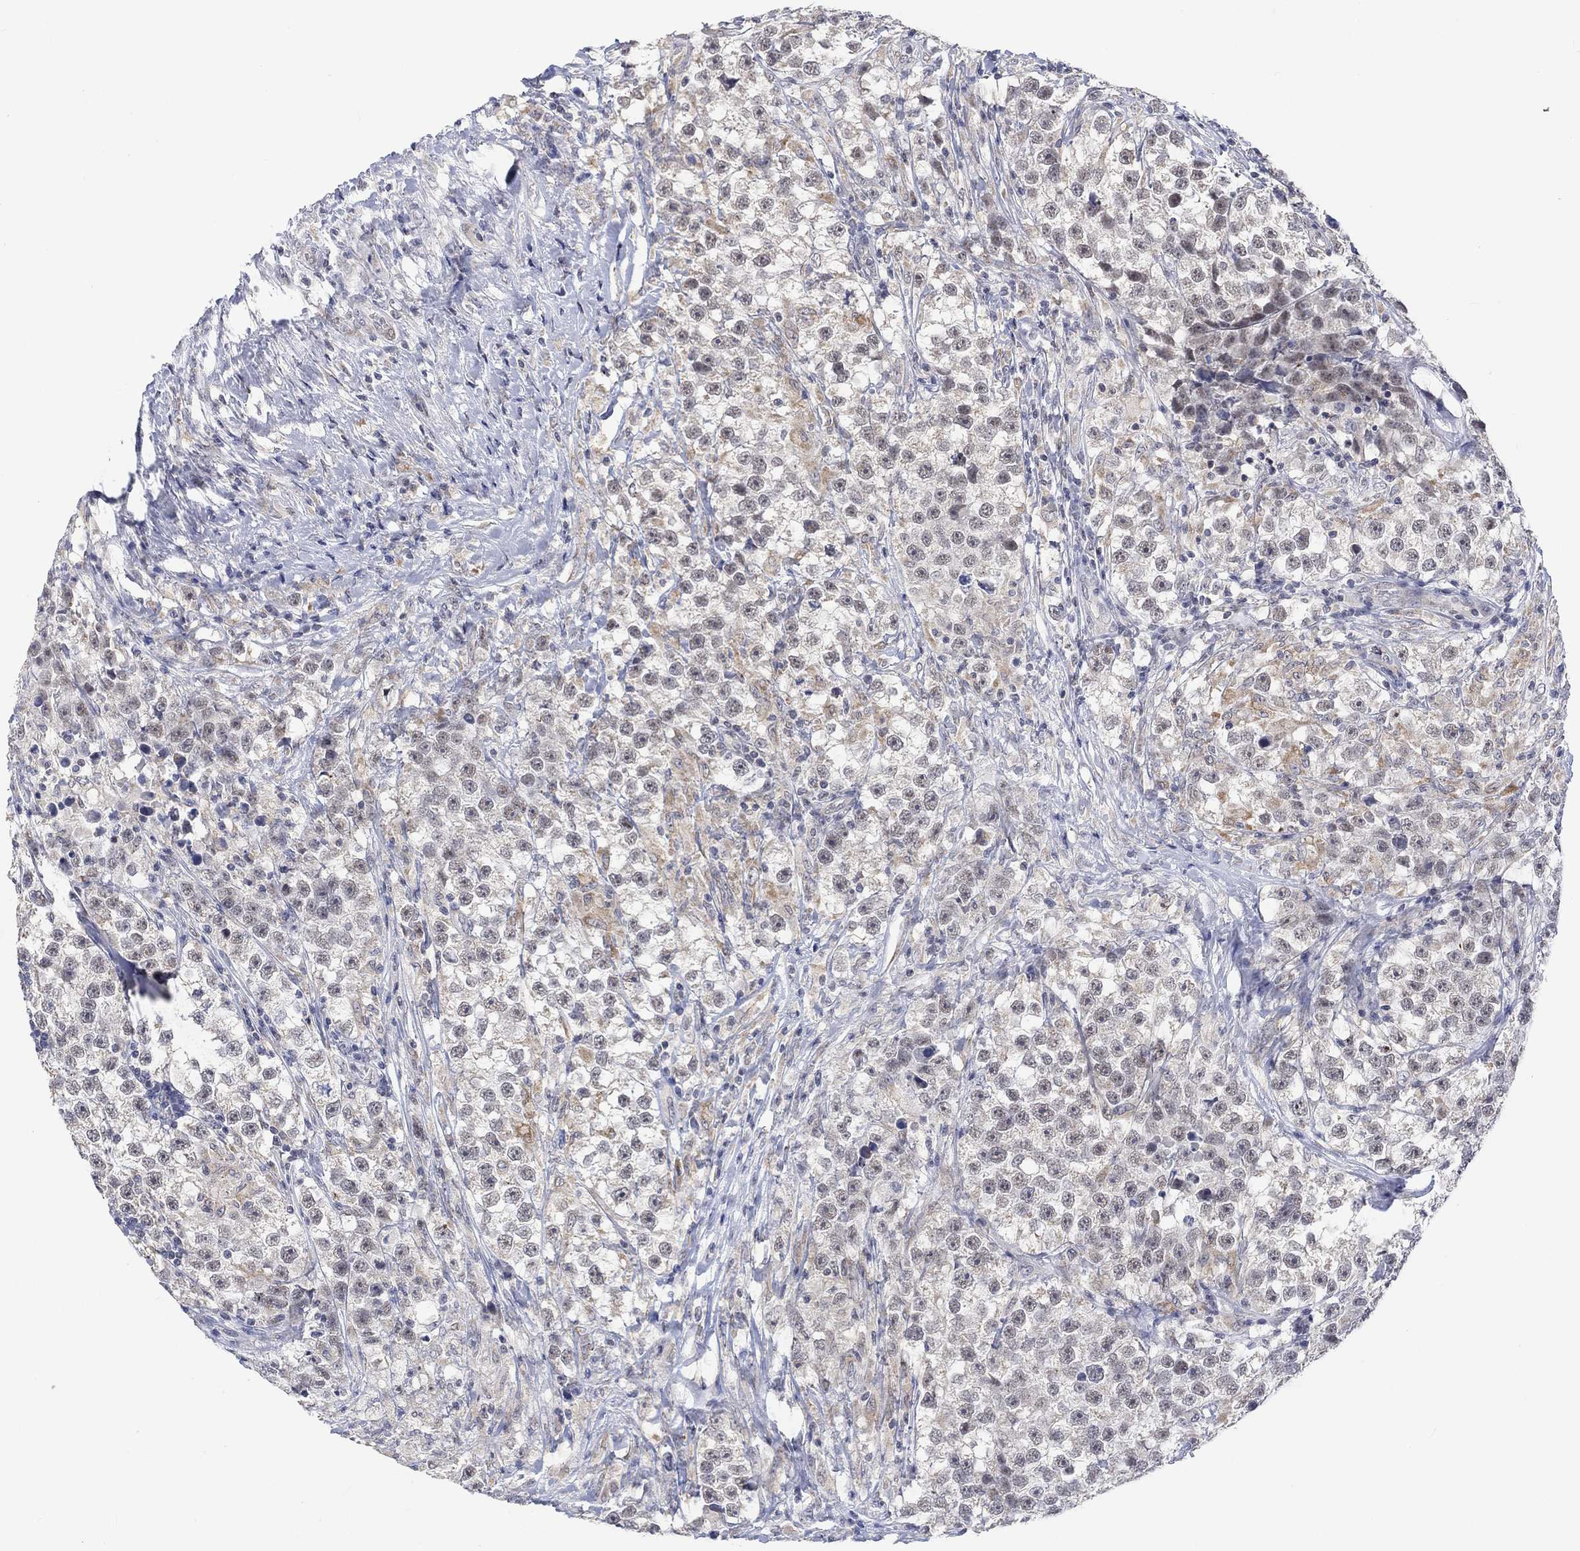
{"staining": {"intensity": "moderate", "quantity": "<25%", "location": "cytoplasmic/membranous"}, "tissue": "testis cancer", "cell_type": "Tumor cells", "image_type": "cancer", "snomed": [{"axis": "morphology", "description": "Seminoma, NOS"}, {"axis": "topography", "description": "Testis"}], "caption": "Protein expression analysis of human testis seminoma reveals moderate cytoplasmic/membranous positivity in approximately <25% of tumor cells.", "gene": "SLC48A1", "patient": {"sex": "male", "age": 46}}